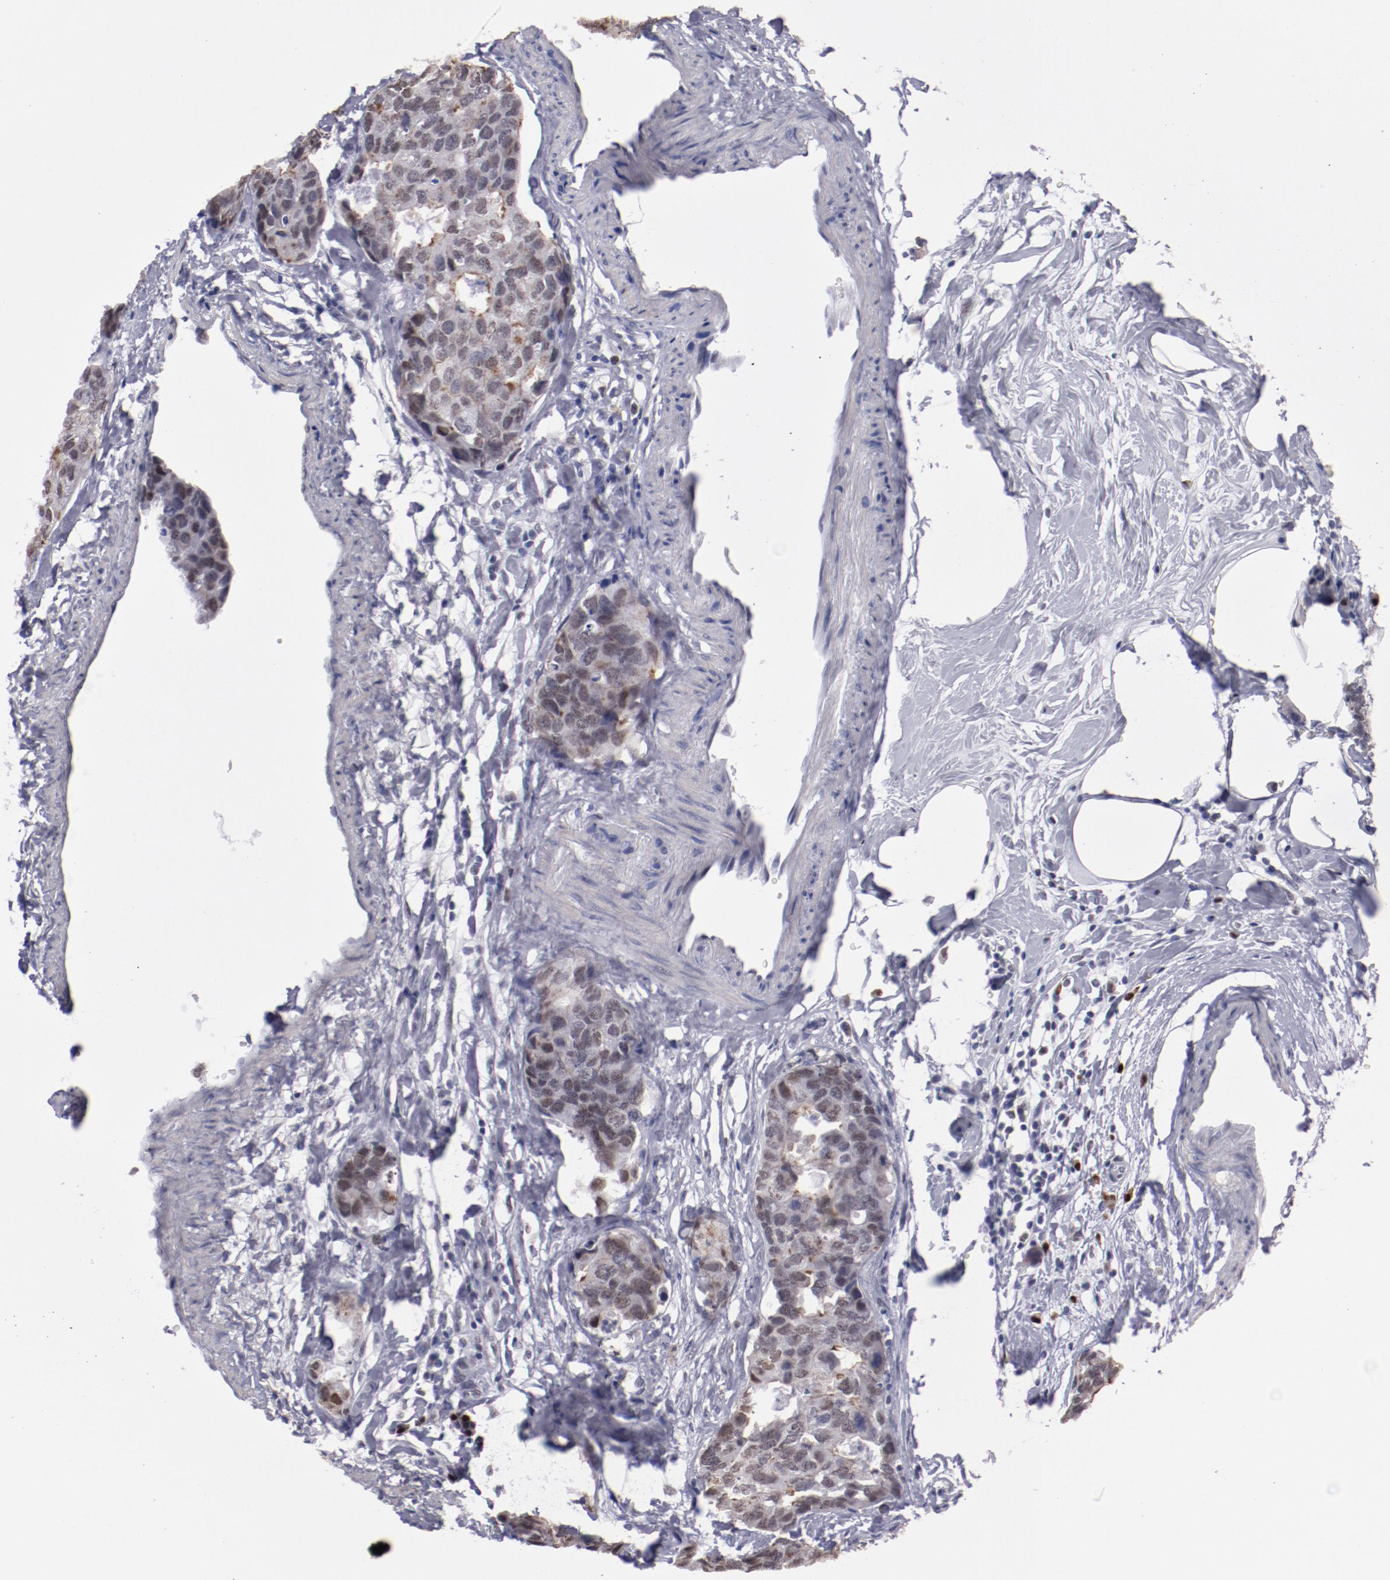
{"staining": {"intensity": "moderate", "quantity": "25%-75%", "location": "cytoplasmic/membranous,nuclear"}, "tissue": "breast cancer", "cell_type": "Tumor cells", "image_type": "cancer", "snomed": [{"axis": "morphology", "description": "Normal tissue, NOS"}, {"axis": "morphology", "description": "Duct carcinoma"}, {"axis": "topography", "description": "Breast"}], "caption": "Intraductal carcinoma (breast) stained with a protein marker exhibits moderate staining in tumor cells.", "gene": "IRF4", "patient": {"sex": "female", "age": 50}}